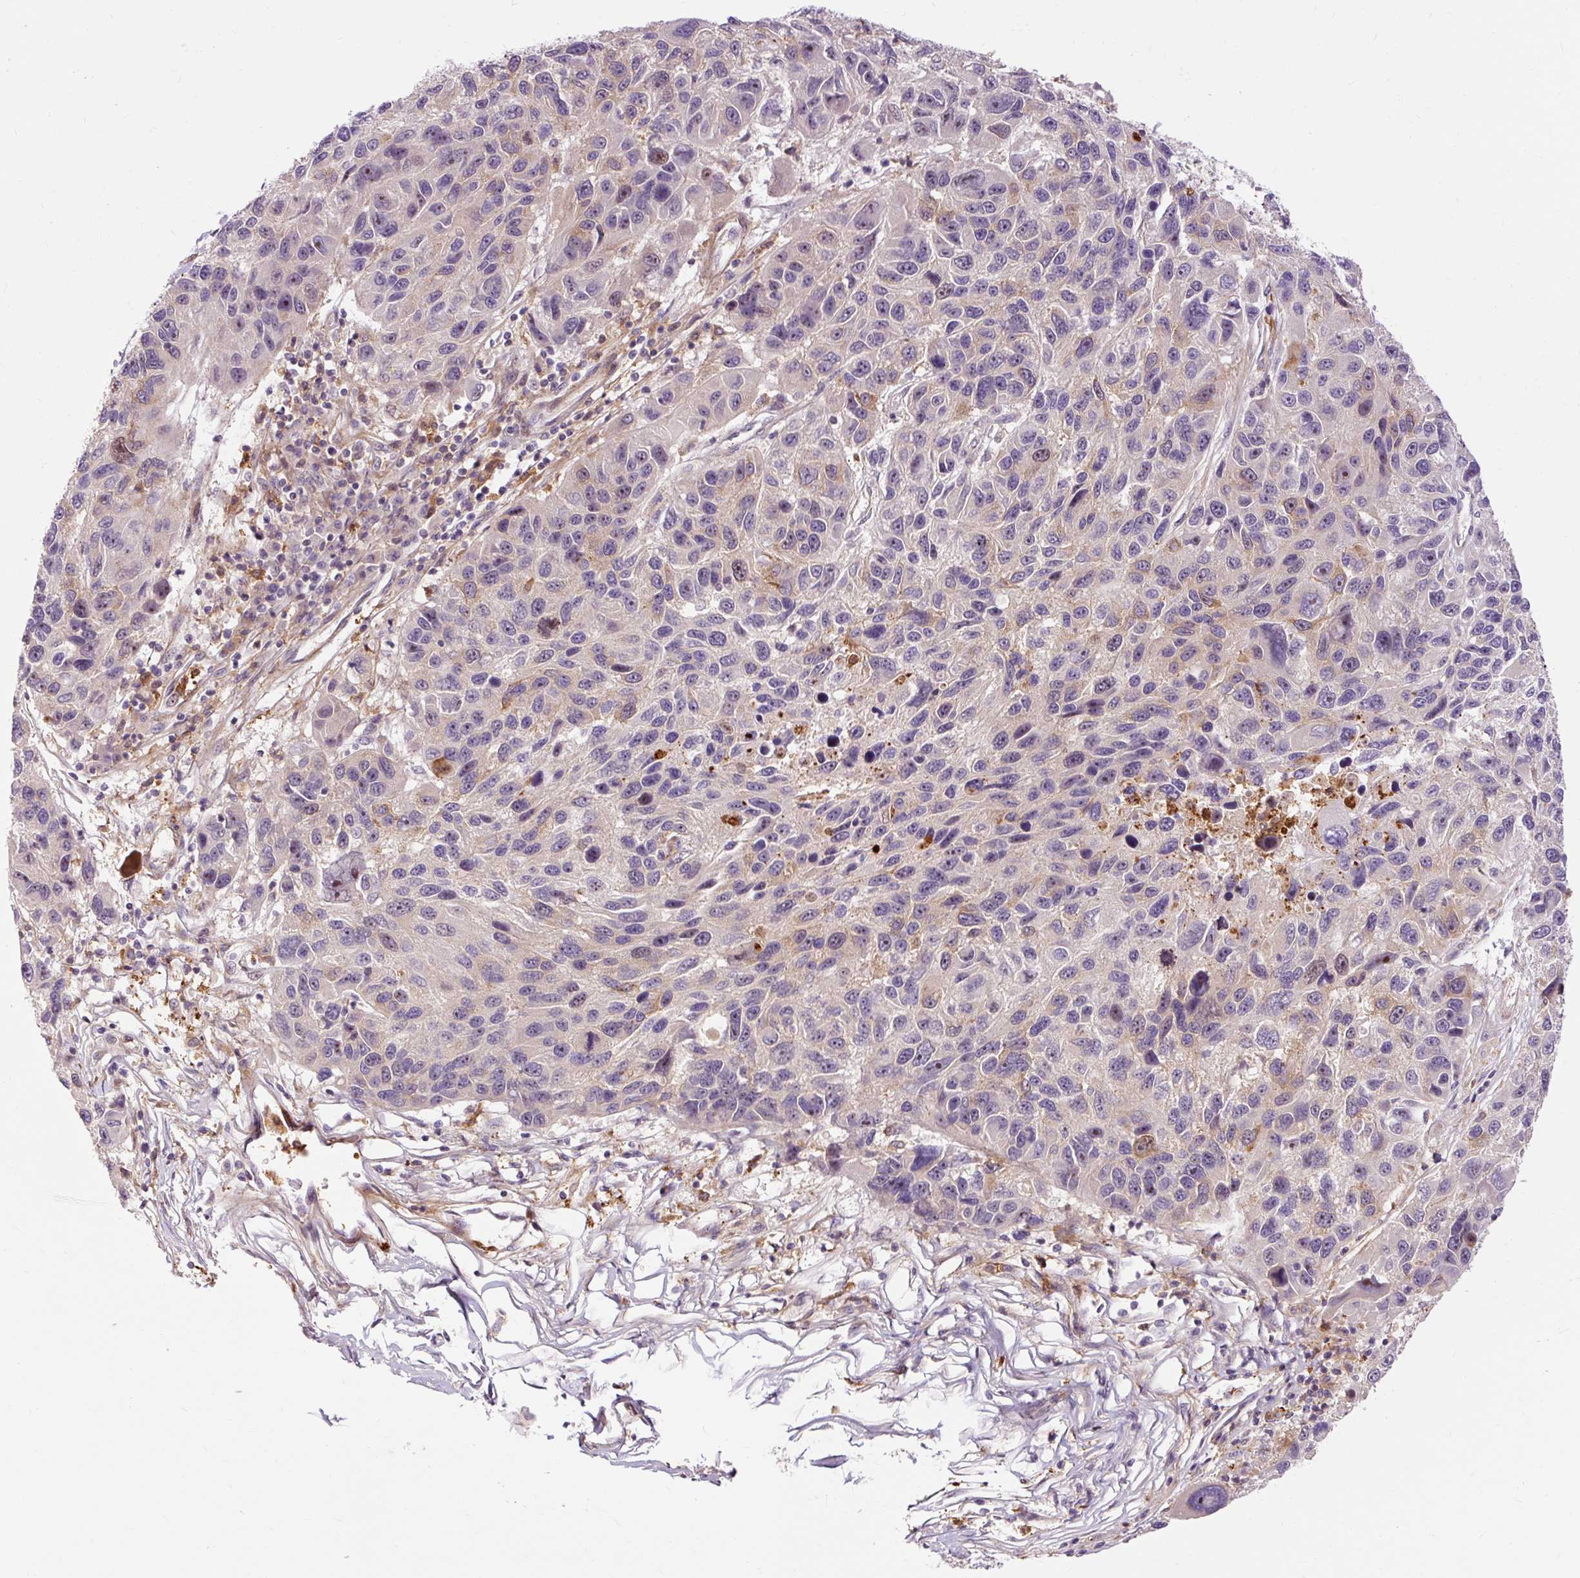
{"staining": {"intensity": "weak", "quantity": "<25%", "location": "cytoplasmic/membranous,nuclear"}, "tissue": "melanoma", "cell_type": "Tumor cells", "image_type": "cancer", "snomed": [{"axis": "morphology", "description": "Malignant melanoma, NOS"}, {"axis": "topography", "description": "Skin"}], "caption": "There is no significant positivity in tumor cells of melanoma.", "gene": "CEBPZ", "patient": {"sex": "male", "age": 53}}